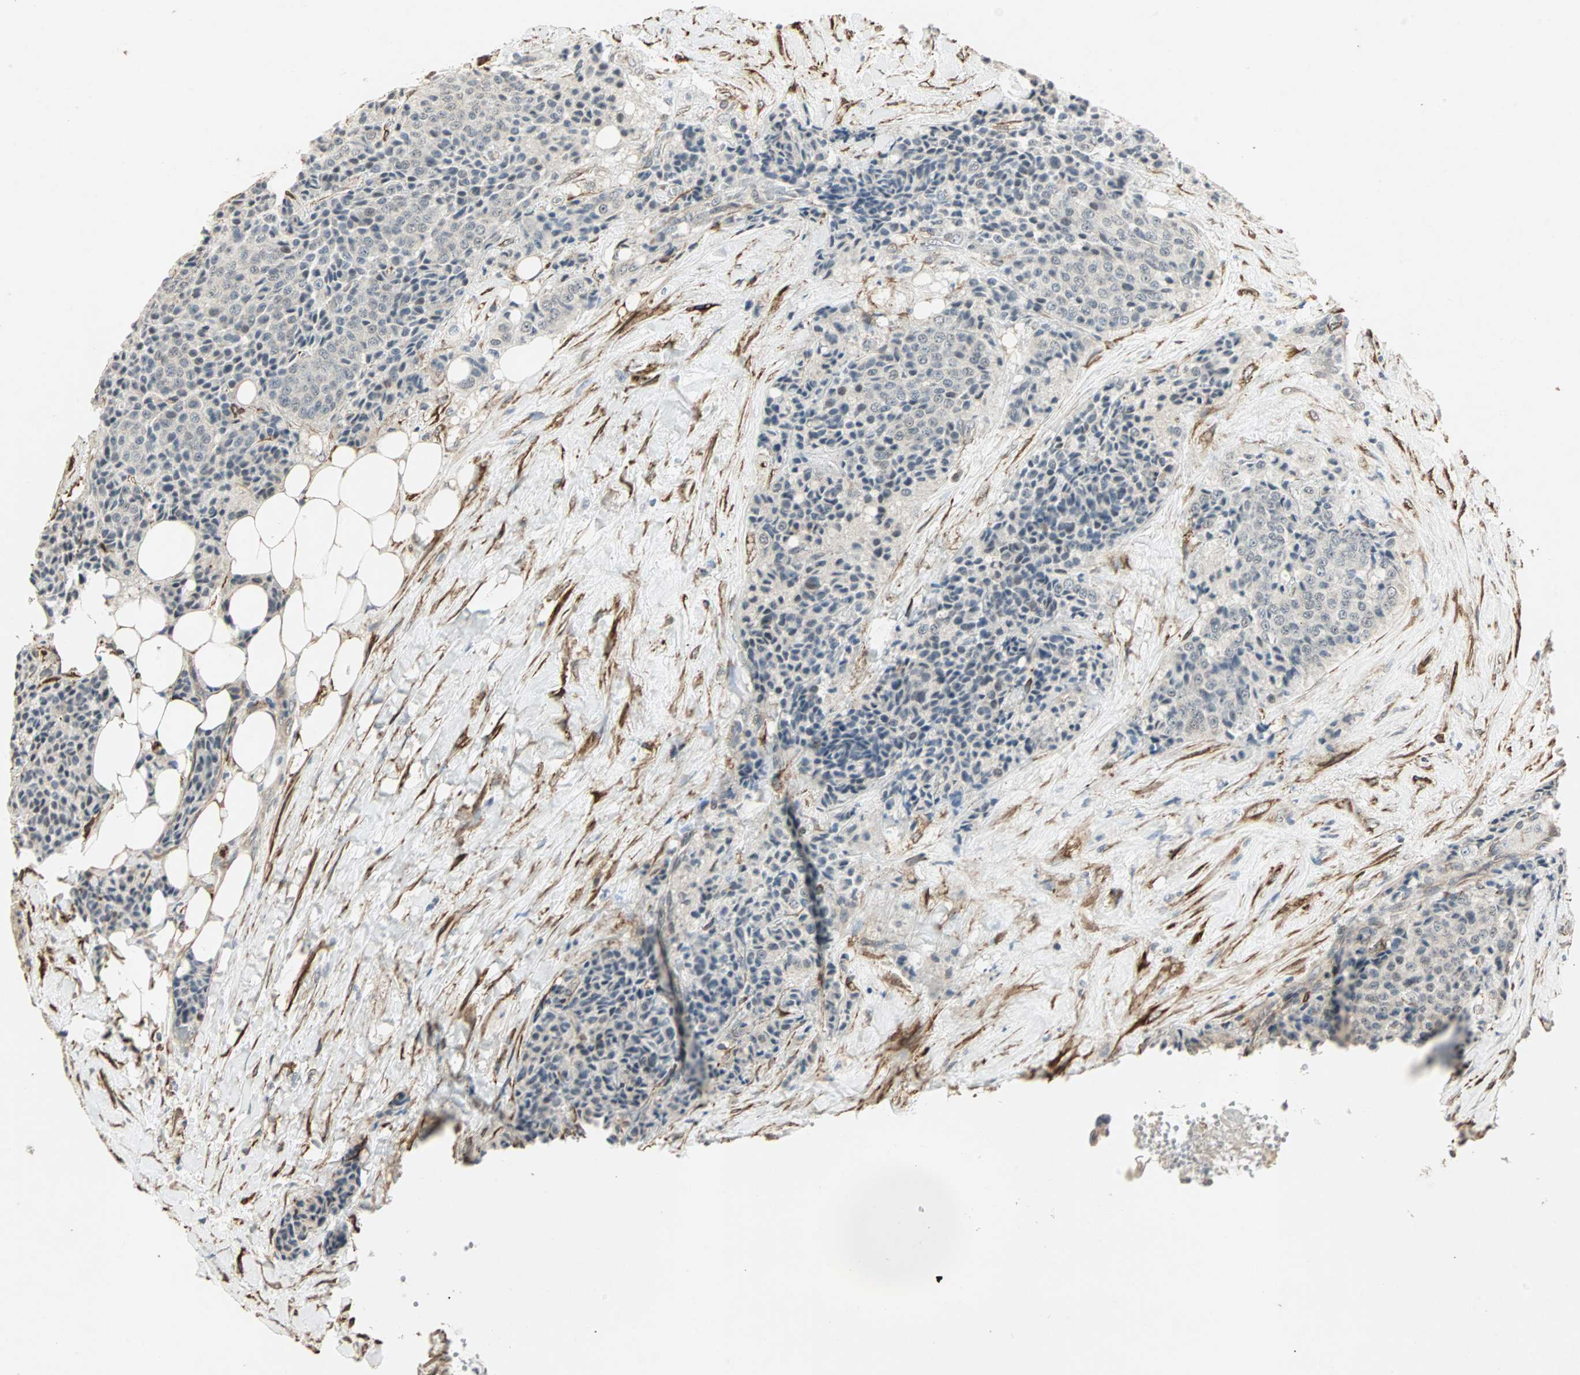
{"staining": {"intensity": "negative", "quantity": "none", "location": "none"}, "tissue": "carcinoid", "cell_type": "Tumor cells", "image_type": "cancer", "snomed": [{"axis": "morphology", "description": "Carcinoid, malignant, NOS"}, {"axis": "topography", "description": "Colon"}], "caption": "Tumor cells are negative for brown protein staining in carcinoid.", "gene": "TRPV4", "patient": {"sex": "female", "age": 61}}